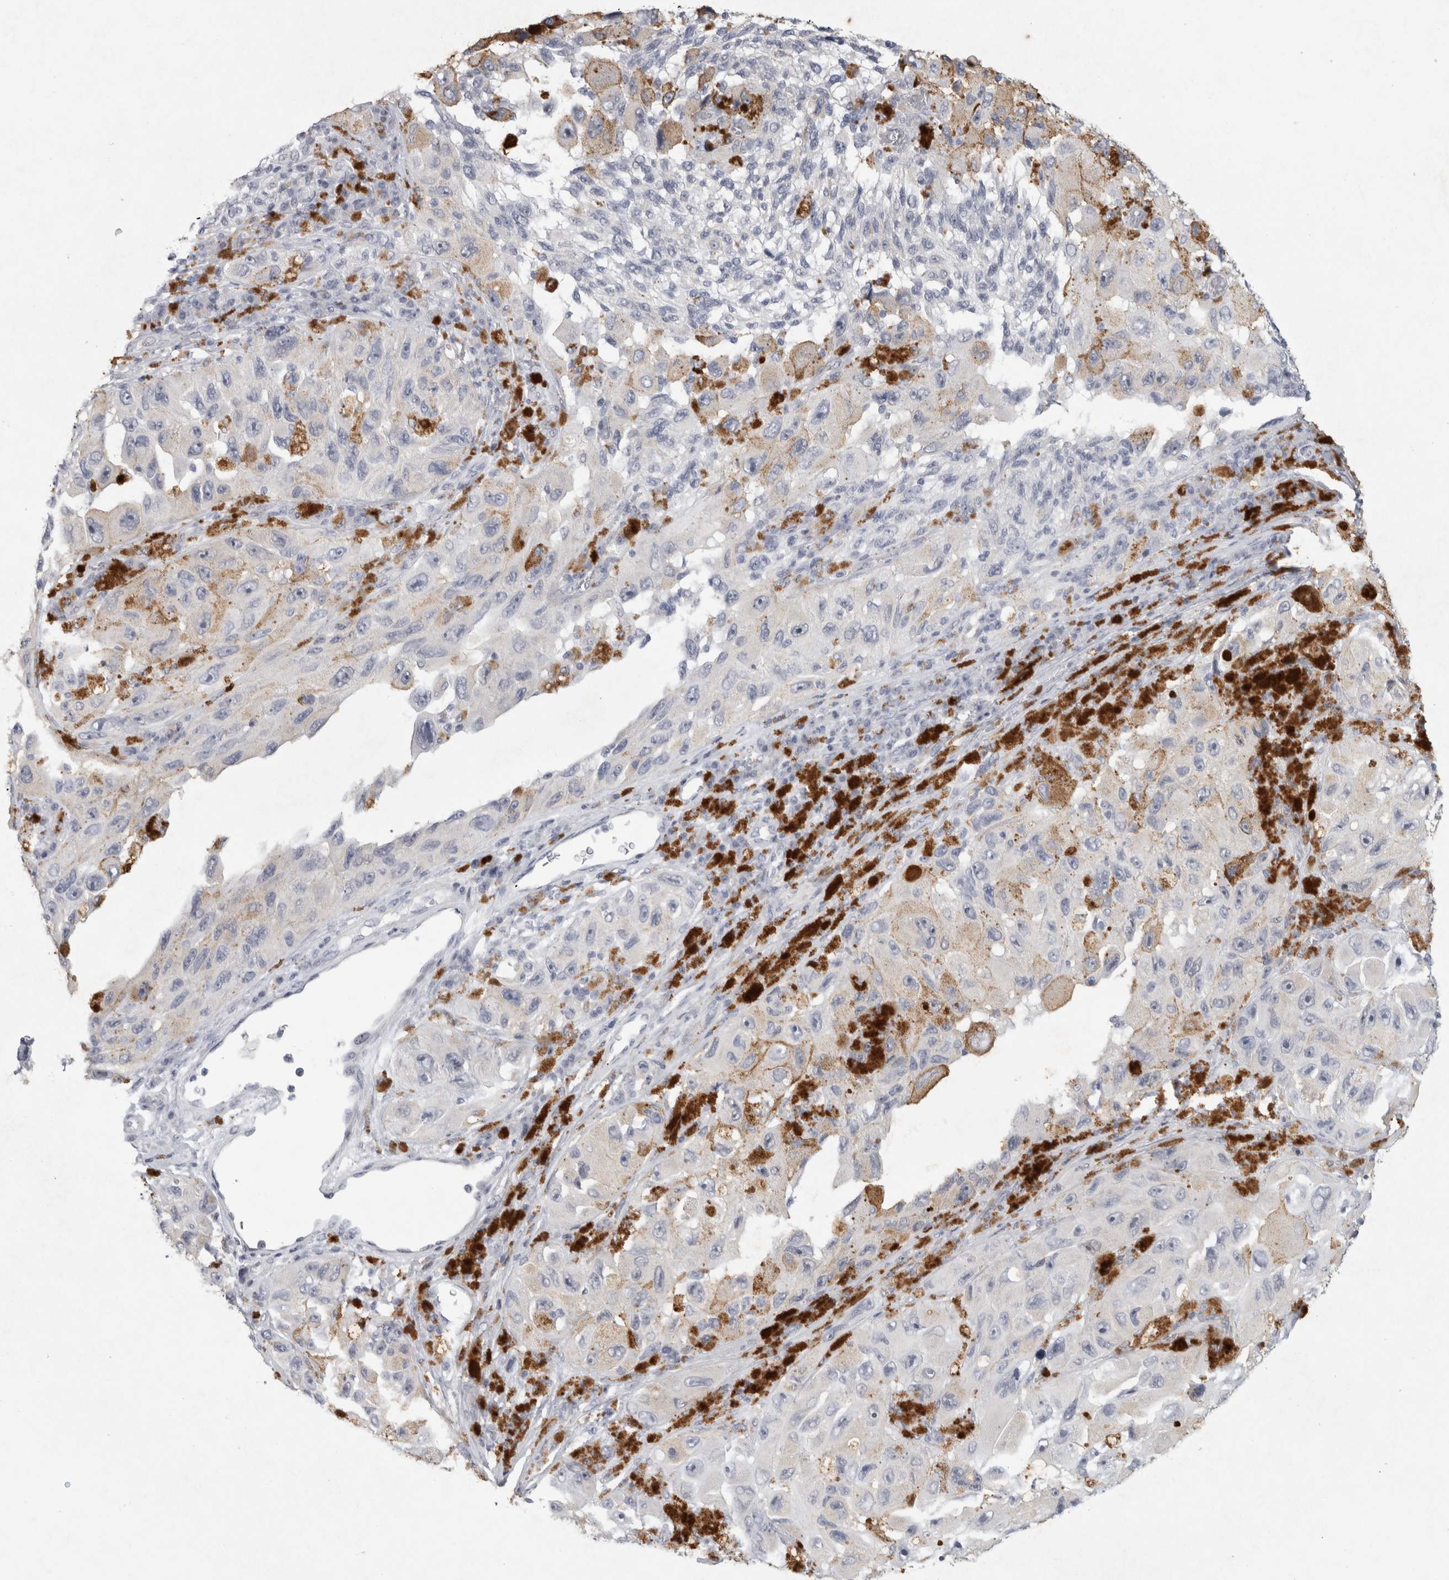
{"staining": {"intensity": "negative", "quantity": "none", "location": "none"}, "tissue": "melanoma", "cell_type": "Tumor cells", "image_type": "cancer", "snomed": [{"axis": "morphology", "description": "Malignant melanoma, NOS"}, {"axis": "topography", "description": "Skin"}], "caption": "High magnification brightfield microscopy of melanoma stained with DAB (3,3'-diaminobenzidine) (brown) and counterstained with hematoxylin (blue): tumor cells show no significant staining.", "gene": "TONSL", "patient": {"sex": "female", "age": 73}}